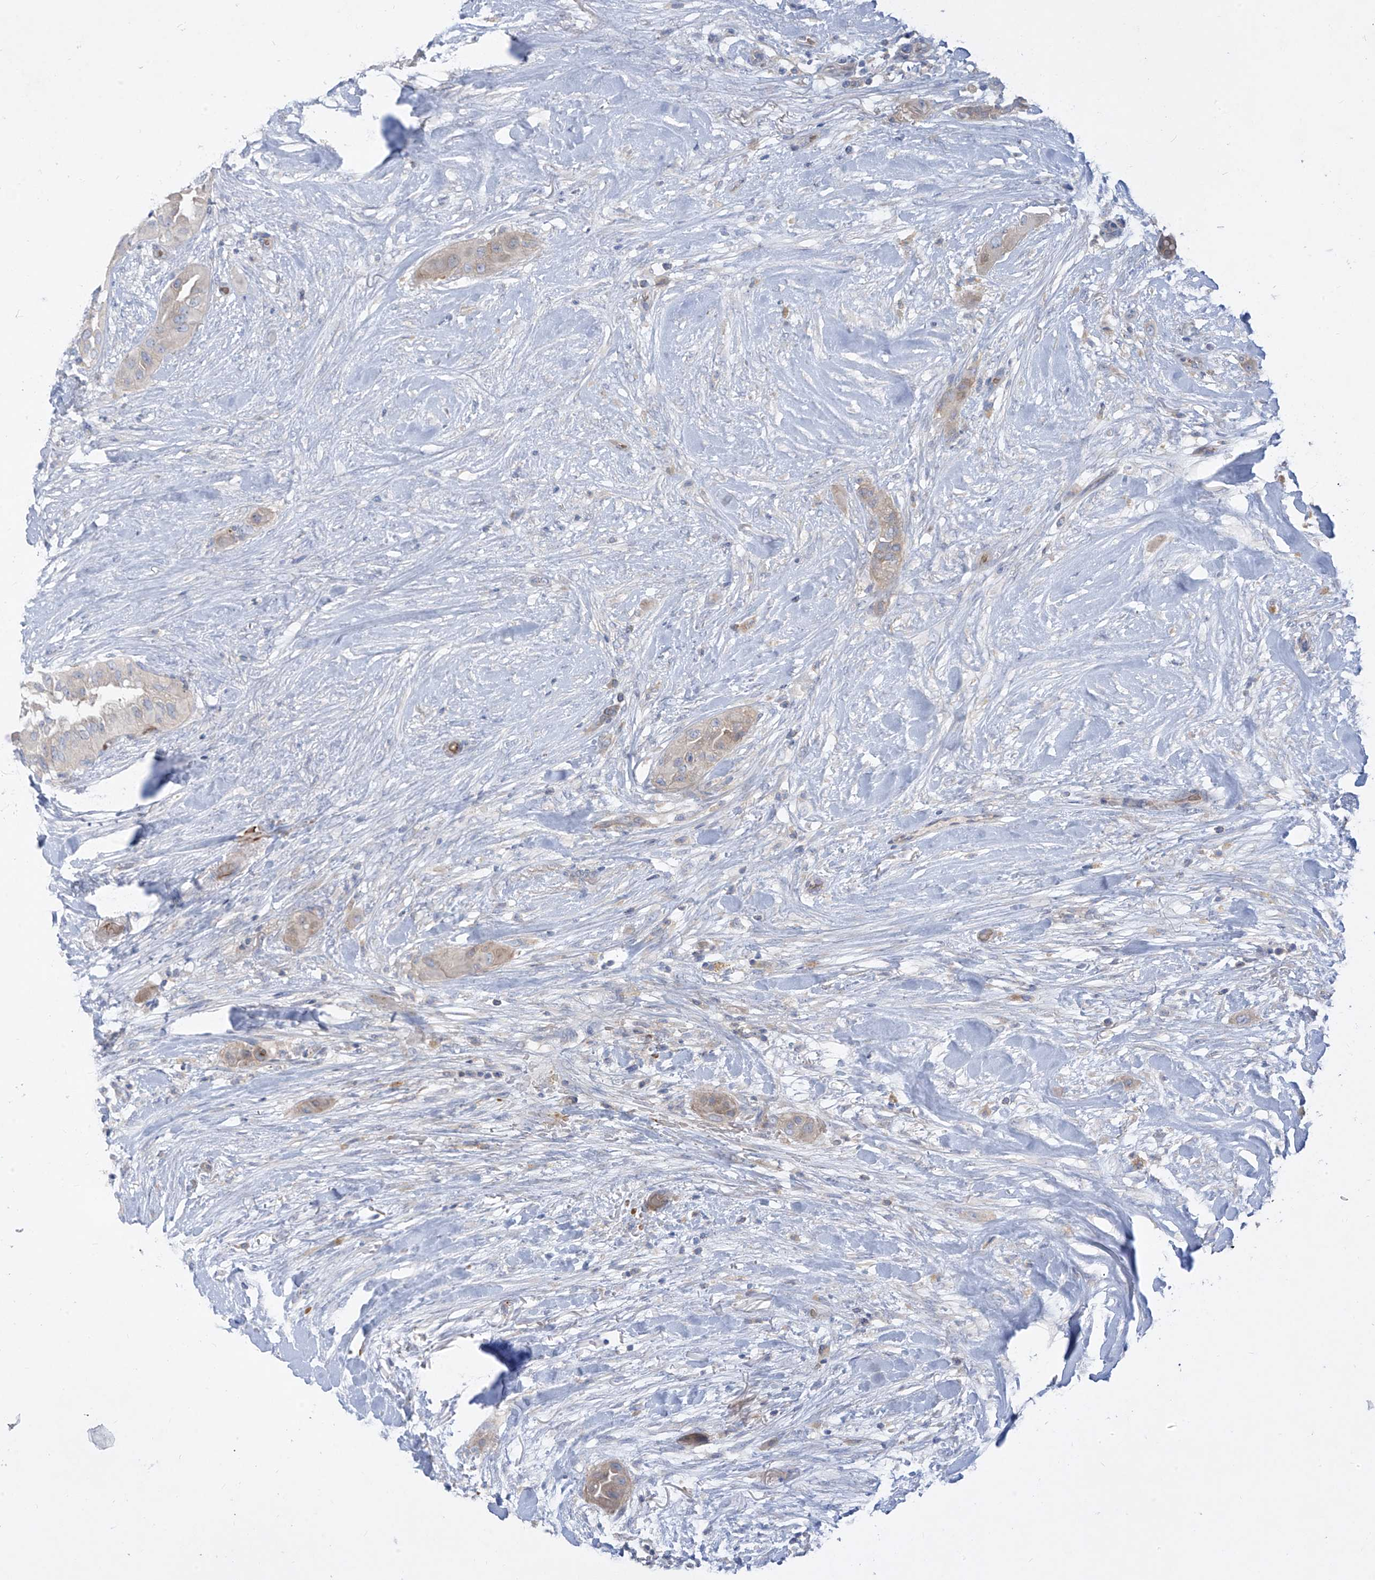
{"staining": {"intensity": "weak", "quantity": ">75%", "location": "cytoplasmic/membranous"}, "tissue": "thyroid cancer", "cell_type": "Tumor cells", "image_type": "cancer", "snomed": [{"axis": "morphology", "description": "Papillary adenocarcinoma, NOS"}, {"axis": "topography", "description": "Thyroid gland"}], "caption": "Immunohistochemistry histopathology image of thyroid papillary adenocarcinoma stained for a protein (brown), which exhibits low levels of weak cytoplasmic/membranous staining in approximately >75% of tumor cells.", "gene": "DGKQ", "patient": {"sex": "female", "age": 59}}